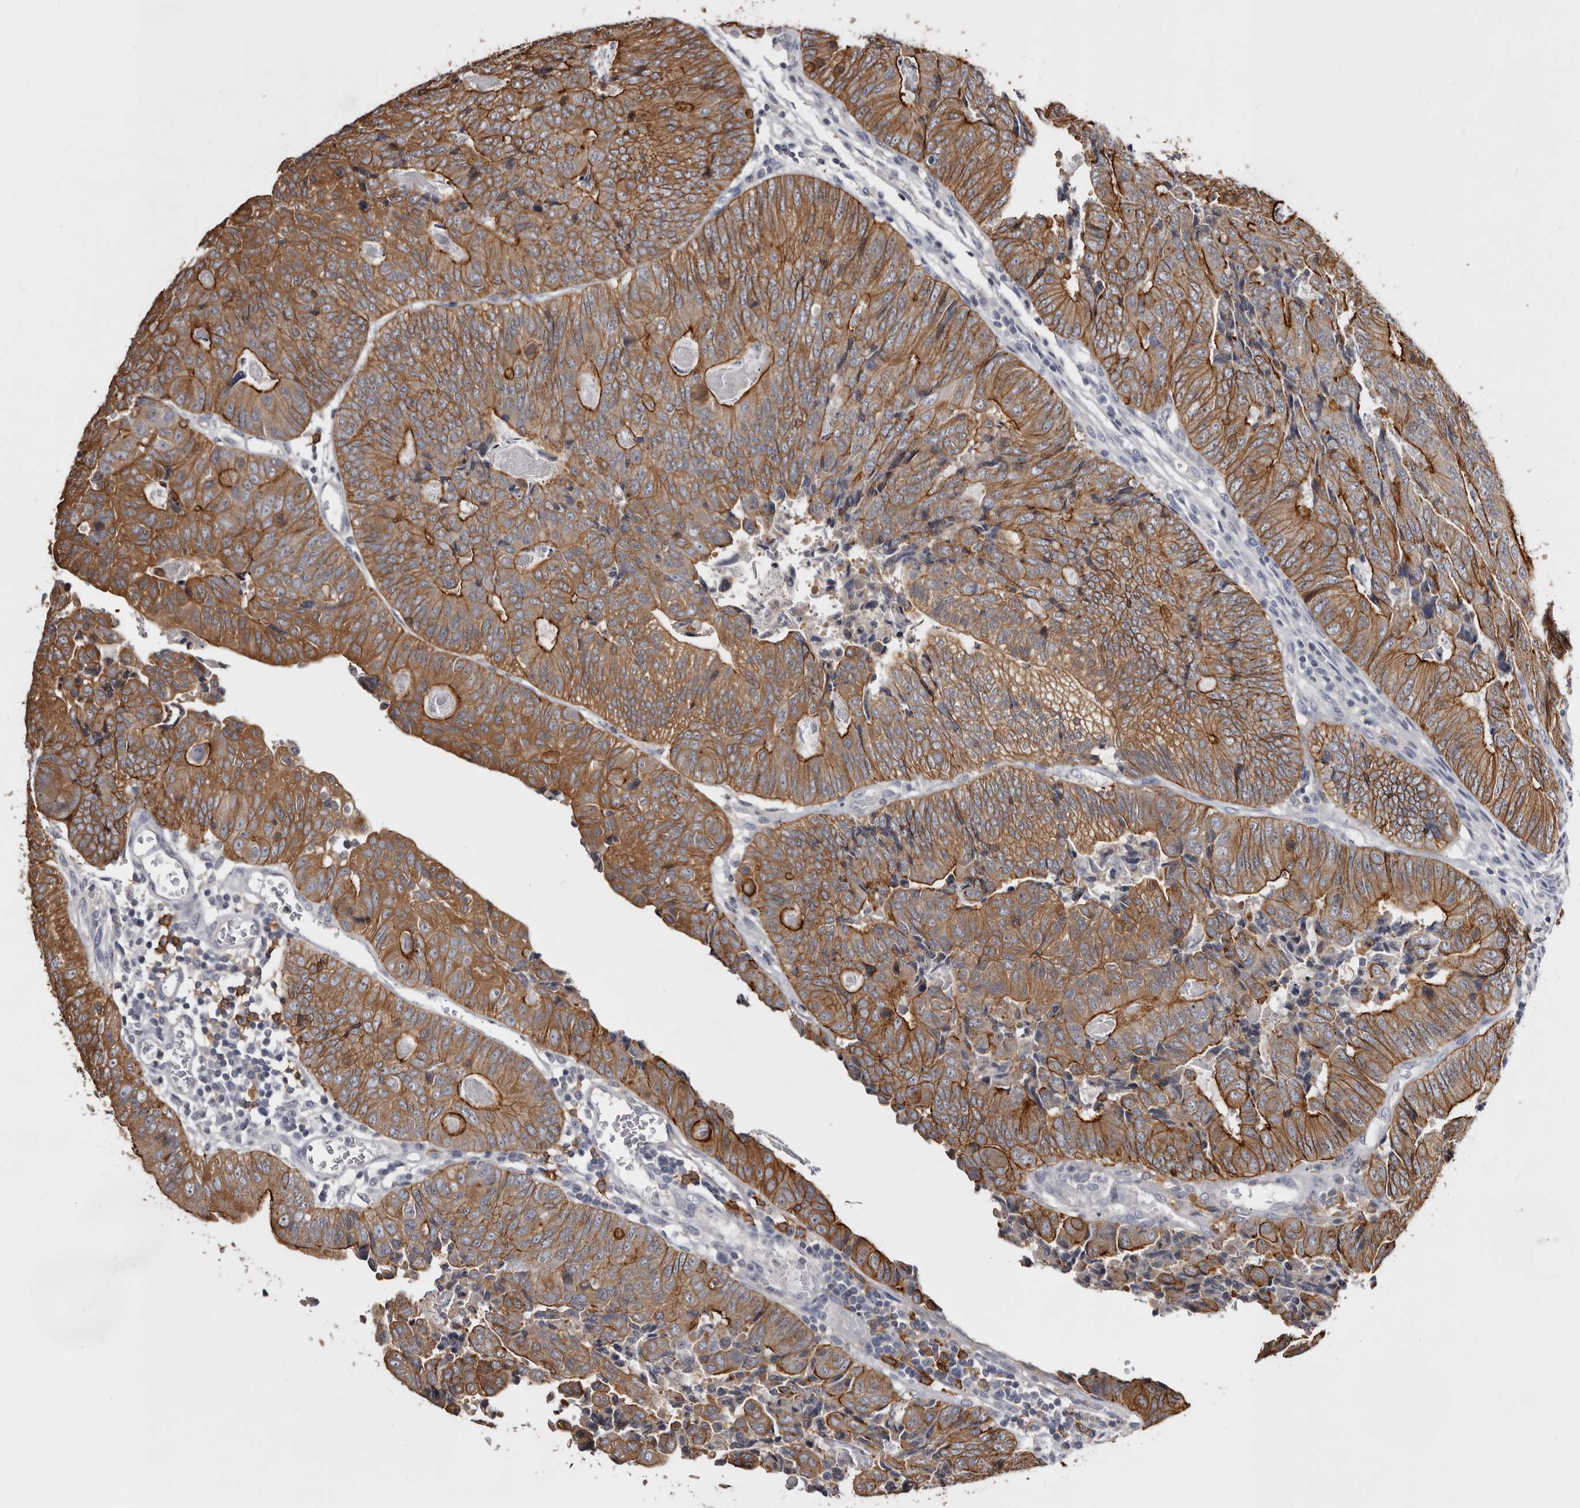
{"staining": {"intensity": "strong", "quantity": ">75%", "location": "cytoplasmic/membranous"}, "tissue": "colorectal cancer", "cell_type": "Tumor cells", "image_type": "cancer", "snomed": [{"axis": "morphology", "description": "Adenocarcinoma, NOS"}, {"axis": "topography", "description": "Colon"}], "caption": "Immunohistochemistry staining of colorectal adenocarcinoma, which reveals high levels of strong cytoplasmic/membranous positivity in about >75% of tumor cells indicating strong cytoplasmic/membranous protein expression. The staining was performed using DAB (3,3'-diaminobenzidine) (brown) for protein detection and nuclei were counterstained in hematoxylin (blue).", "gene": "LAD1", "patient": {"sex": "female", "age": 67}}